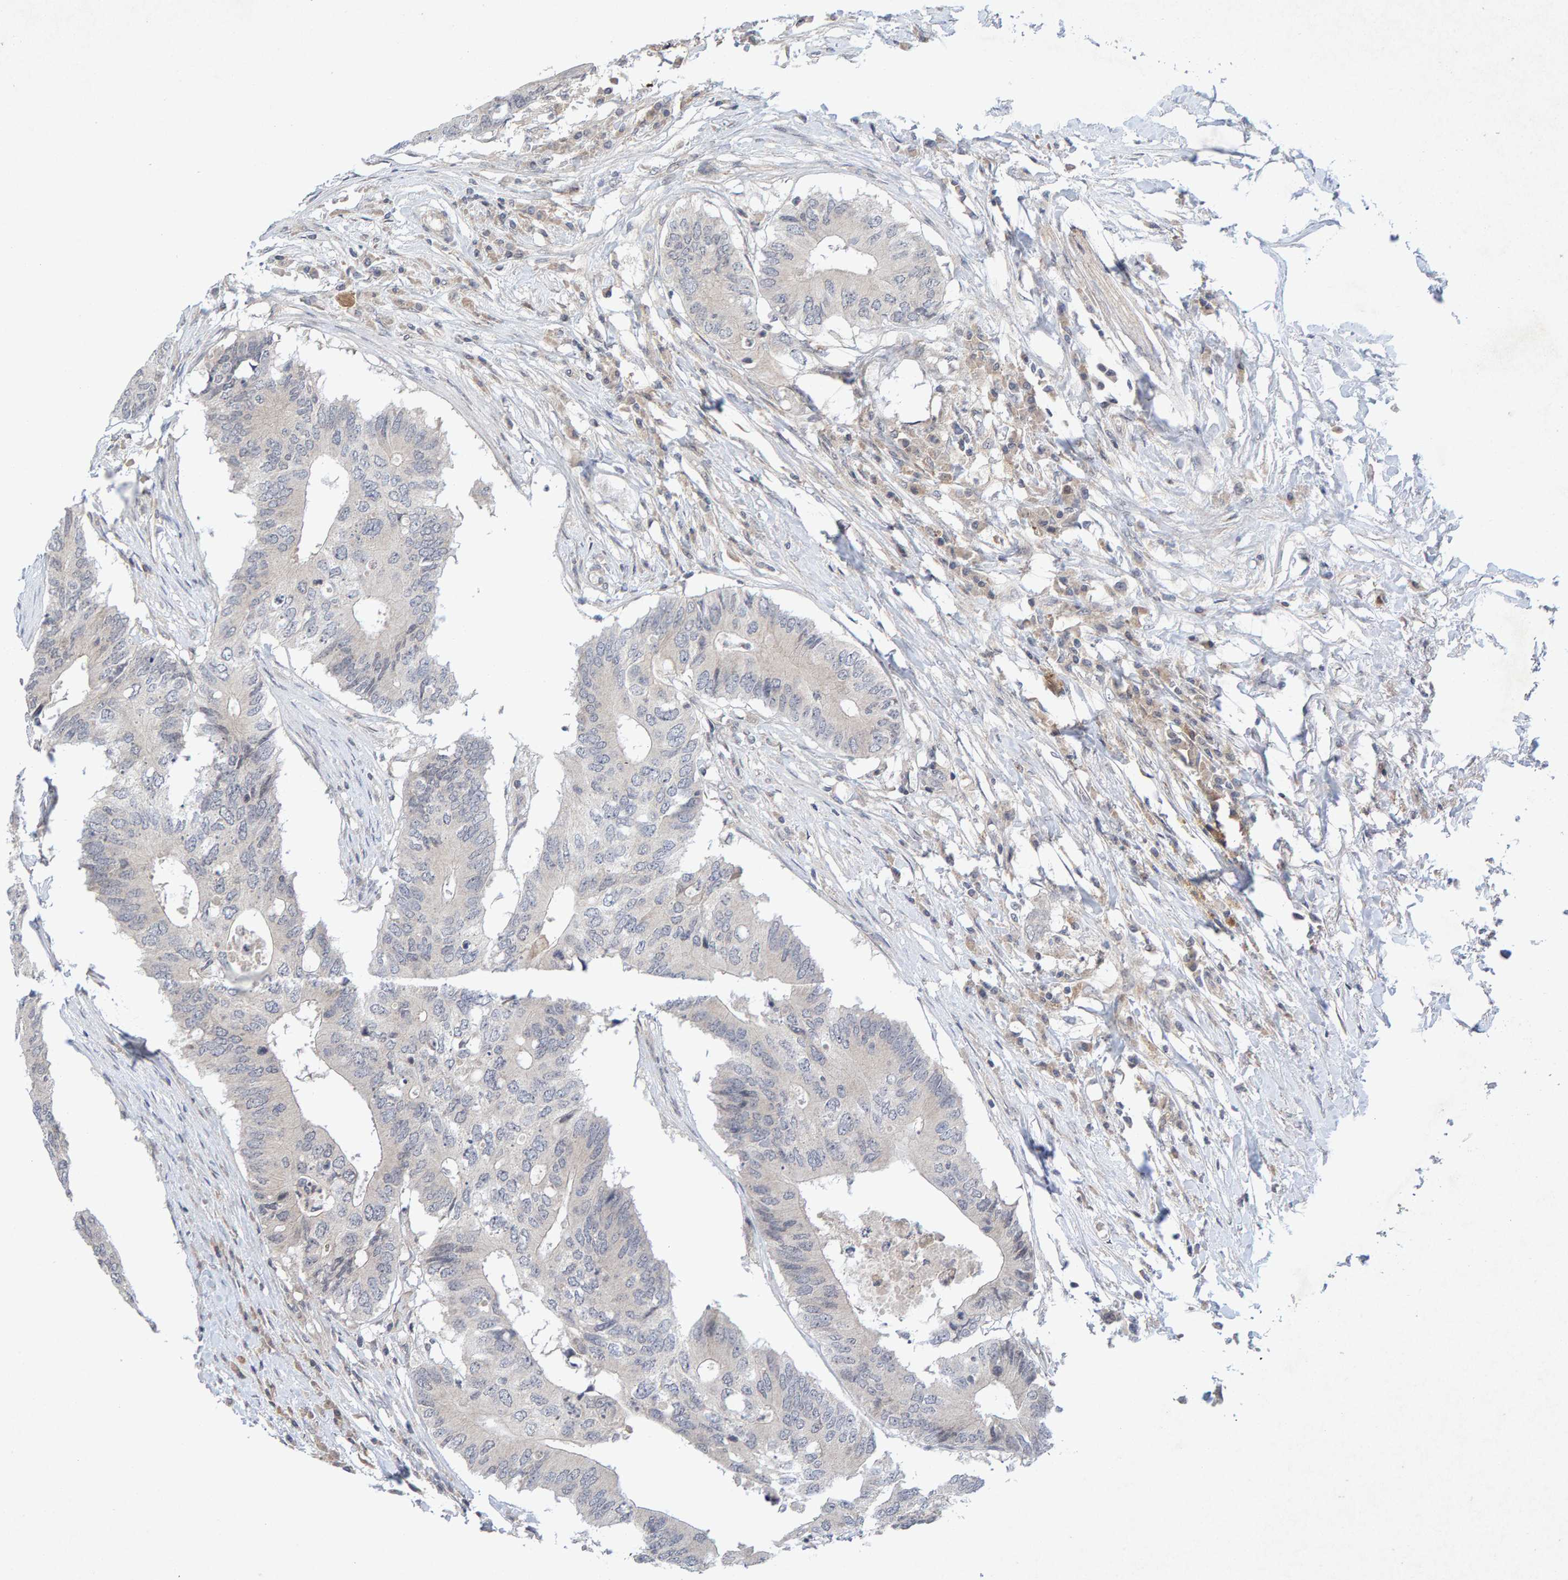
{"staining": {"intensity": "negative", "quantity": "none", "location": "none"}, "tissue": "colorectal cancer", "cell_type": "Tumor cells", "image_type": "cancer", "snomed": [{"axis": "morphology", "description": "Adenocarcinoma, NOS"}, {"axis": "topography", "description": "Colon"}], "caption": "This image is of colorectal cancer (adenocarcinoma) stained with immunohistochemistry (IHC) to label a protein in brown with the nuclei are counter-stained blue. There is no expression in tumor cells.", "gene": "CDH2", "patient": {"sex": "male", "age": 71}}